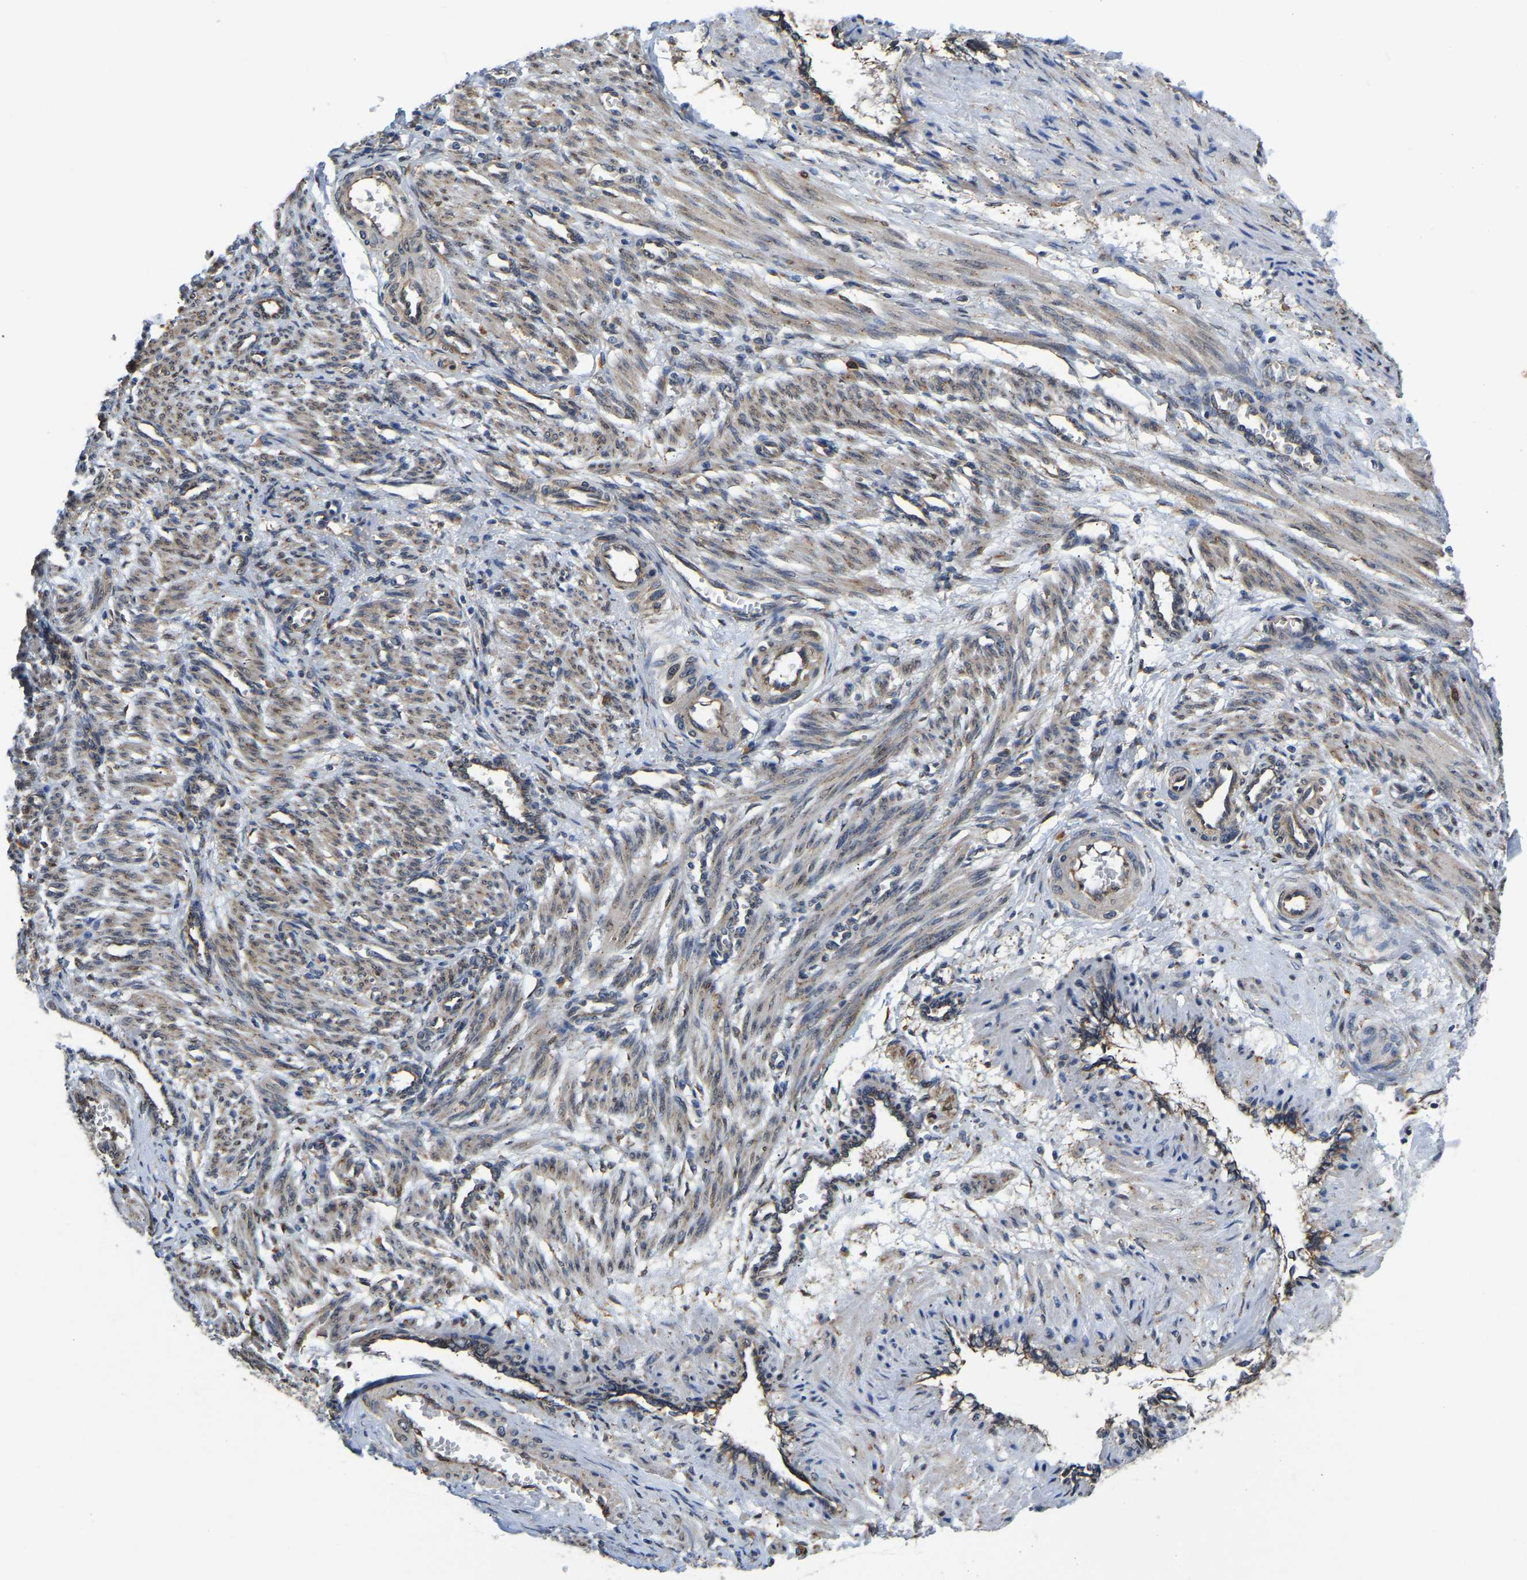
{"staining": {"intensity": "moderate", "quantity": ">75%", "location": "cytoplasmic/membranous"}, "tissue": "smooth muscle", "cell_type": "Smooth muscle cells", "image_type": "normal", "snomed": [{"axis": "morphology", "description": "Normal tissue, NOS"}, {"axis": "topography", "description": "Endometrium"}], "caption": "Smooth muscle stained with a protein marker exhibits moderate staining in smooth muscle cells.", "gene": "ARL6IP5", "patient": {"sex": "female", "age": 33}}